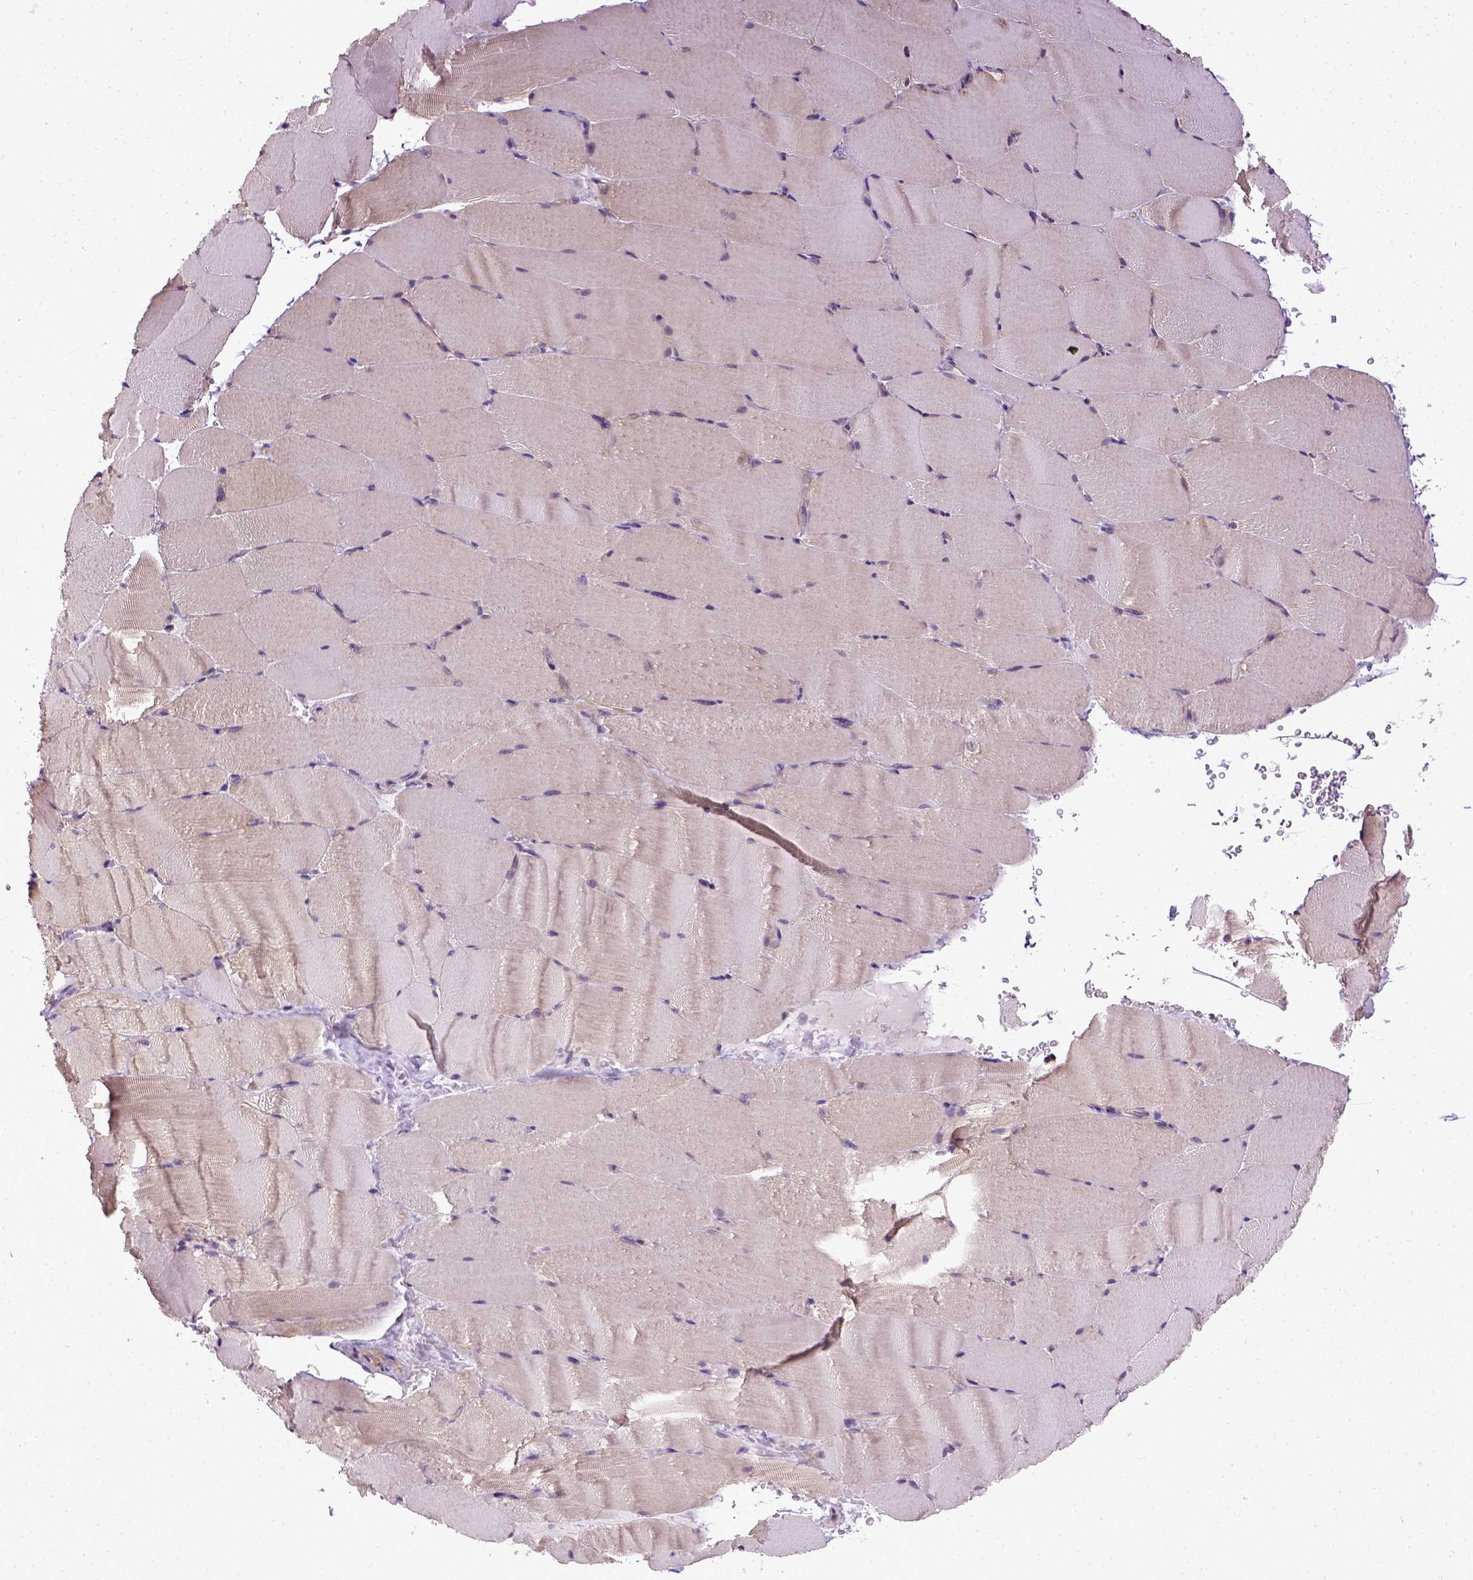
{"staining": {"intensity": "negative", "quantity": "none", "location": "none"}, "tissue": "skeletal muscle", "cell_type": "Myocytes", "image_type": "normal", "snomed": [{"axis": "morphology", "description": "Normal tissue, NOS"}, {"axis": "topography", "description": "Skeletal muscle"}], "caption": "An immunohistochemistry (IHC) image of benign skeletal muscle is shown. There is no staining in myocytes of skeletal muscle.", "gene": "ENG", "patient": {"sex": "female", "age": 37}}